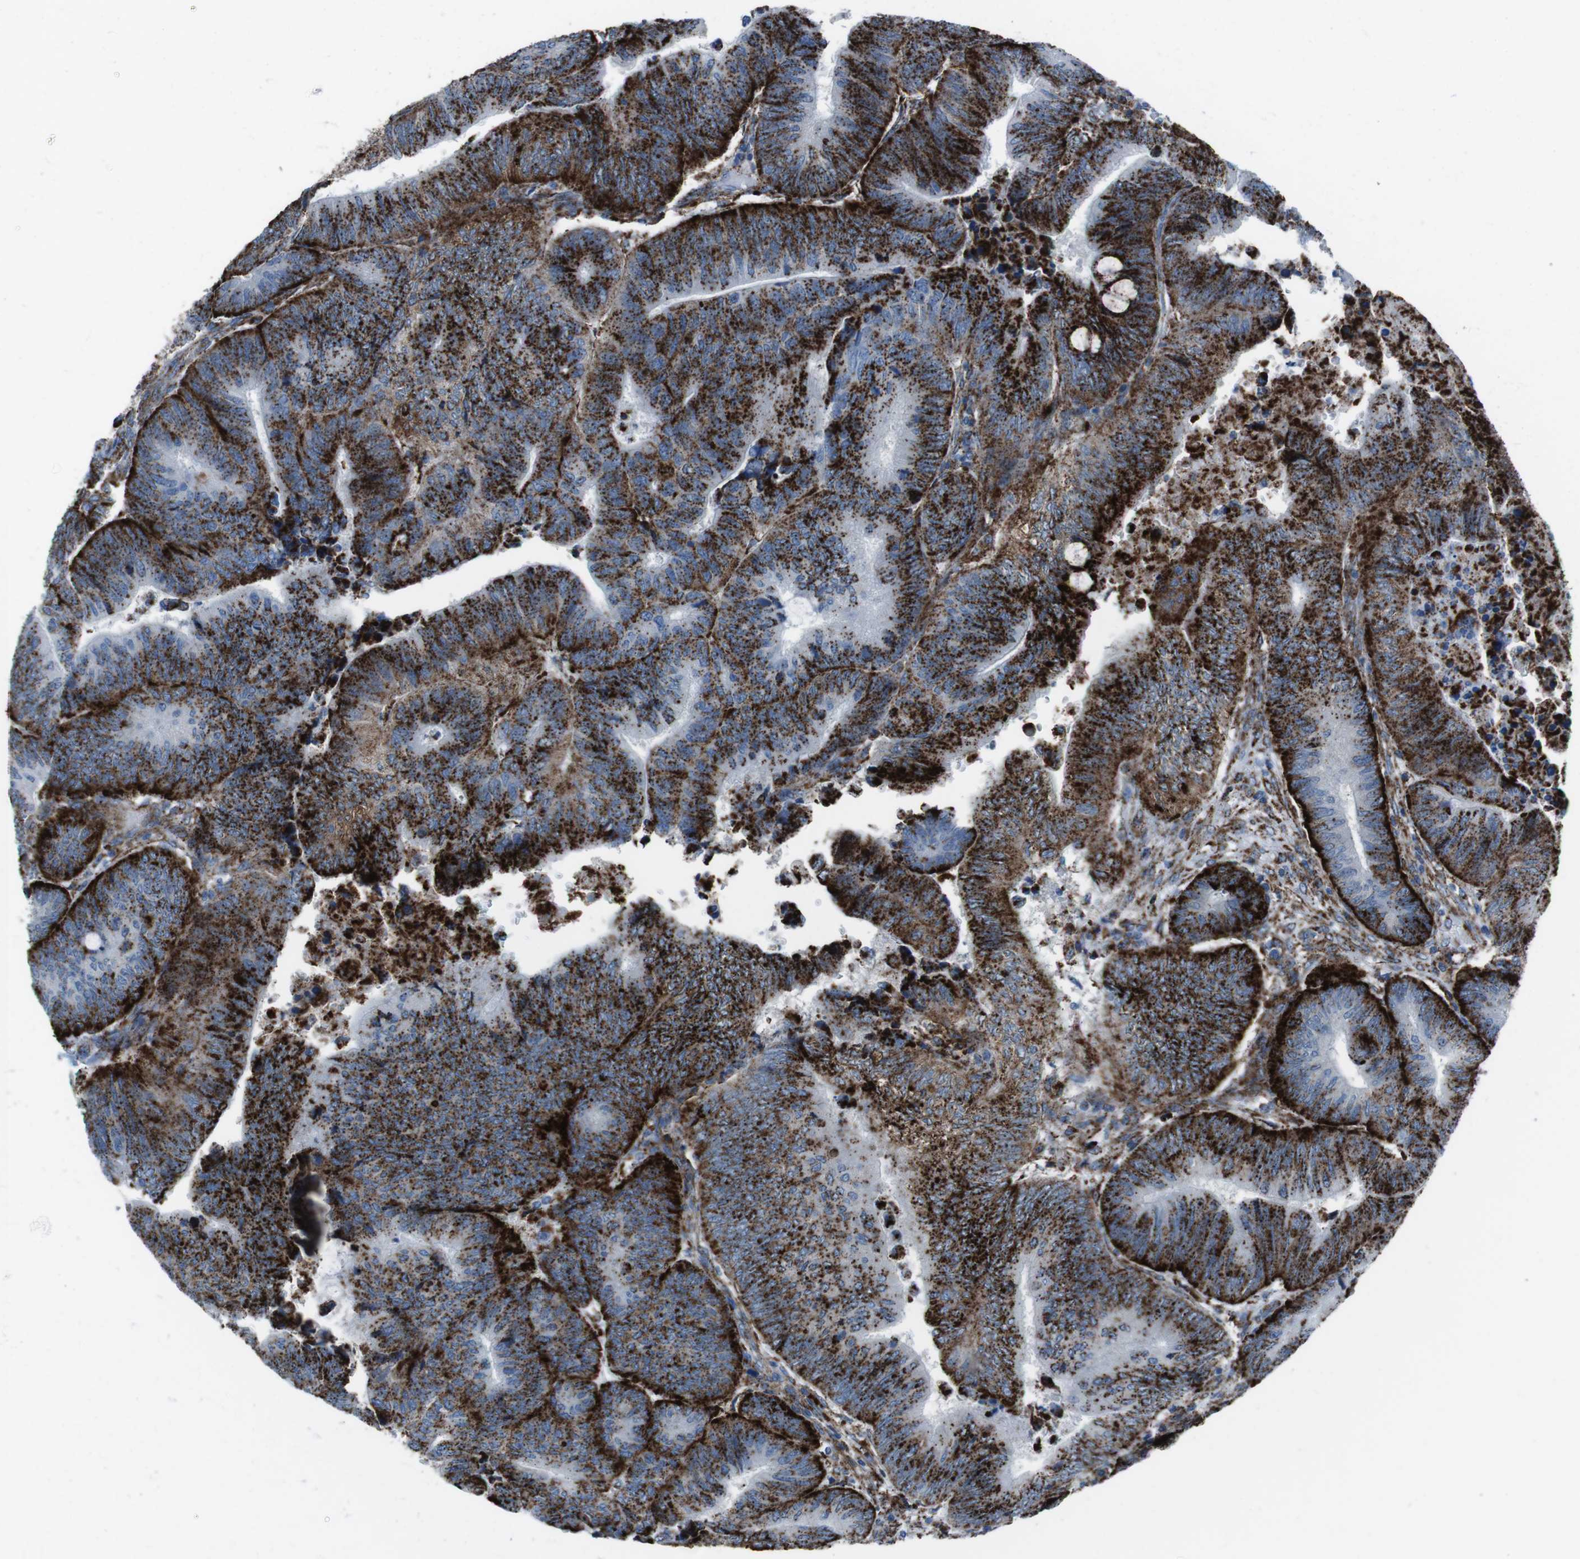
{"staining": {"intensity": "strong", "quantity": ">75%", "location": "cytoplasmic/membranous"}, "tissue": "colorectal cancer", "cell_type": "Tumor cells", "image_type": "cancer", "snomed": [{"axis": "morphology", "description": "Normal tissue, NOS"}, {"axis": "morphology", "description": "Adenocarcinoma, NOS"}, {"axis": "topography", "description": "Rectum"}, {"axis": "topography", "description": "Peripheral nerve tissue"}], "caption": "Immunohistochemical staining of adenocarcinoma (colorectal) shows high levels of strong cytoplasmic/membranous staining in approximately >75% of tumor cells.", "gene": "SCARB2", "patient": {"sex": "male", "age": 92}}